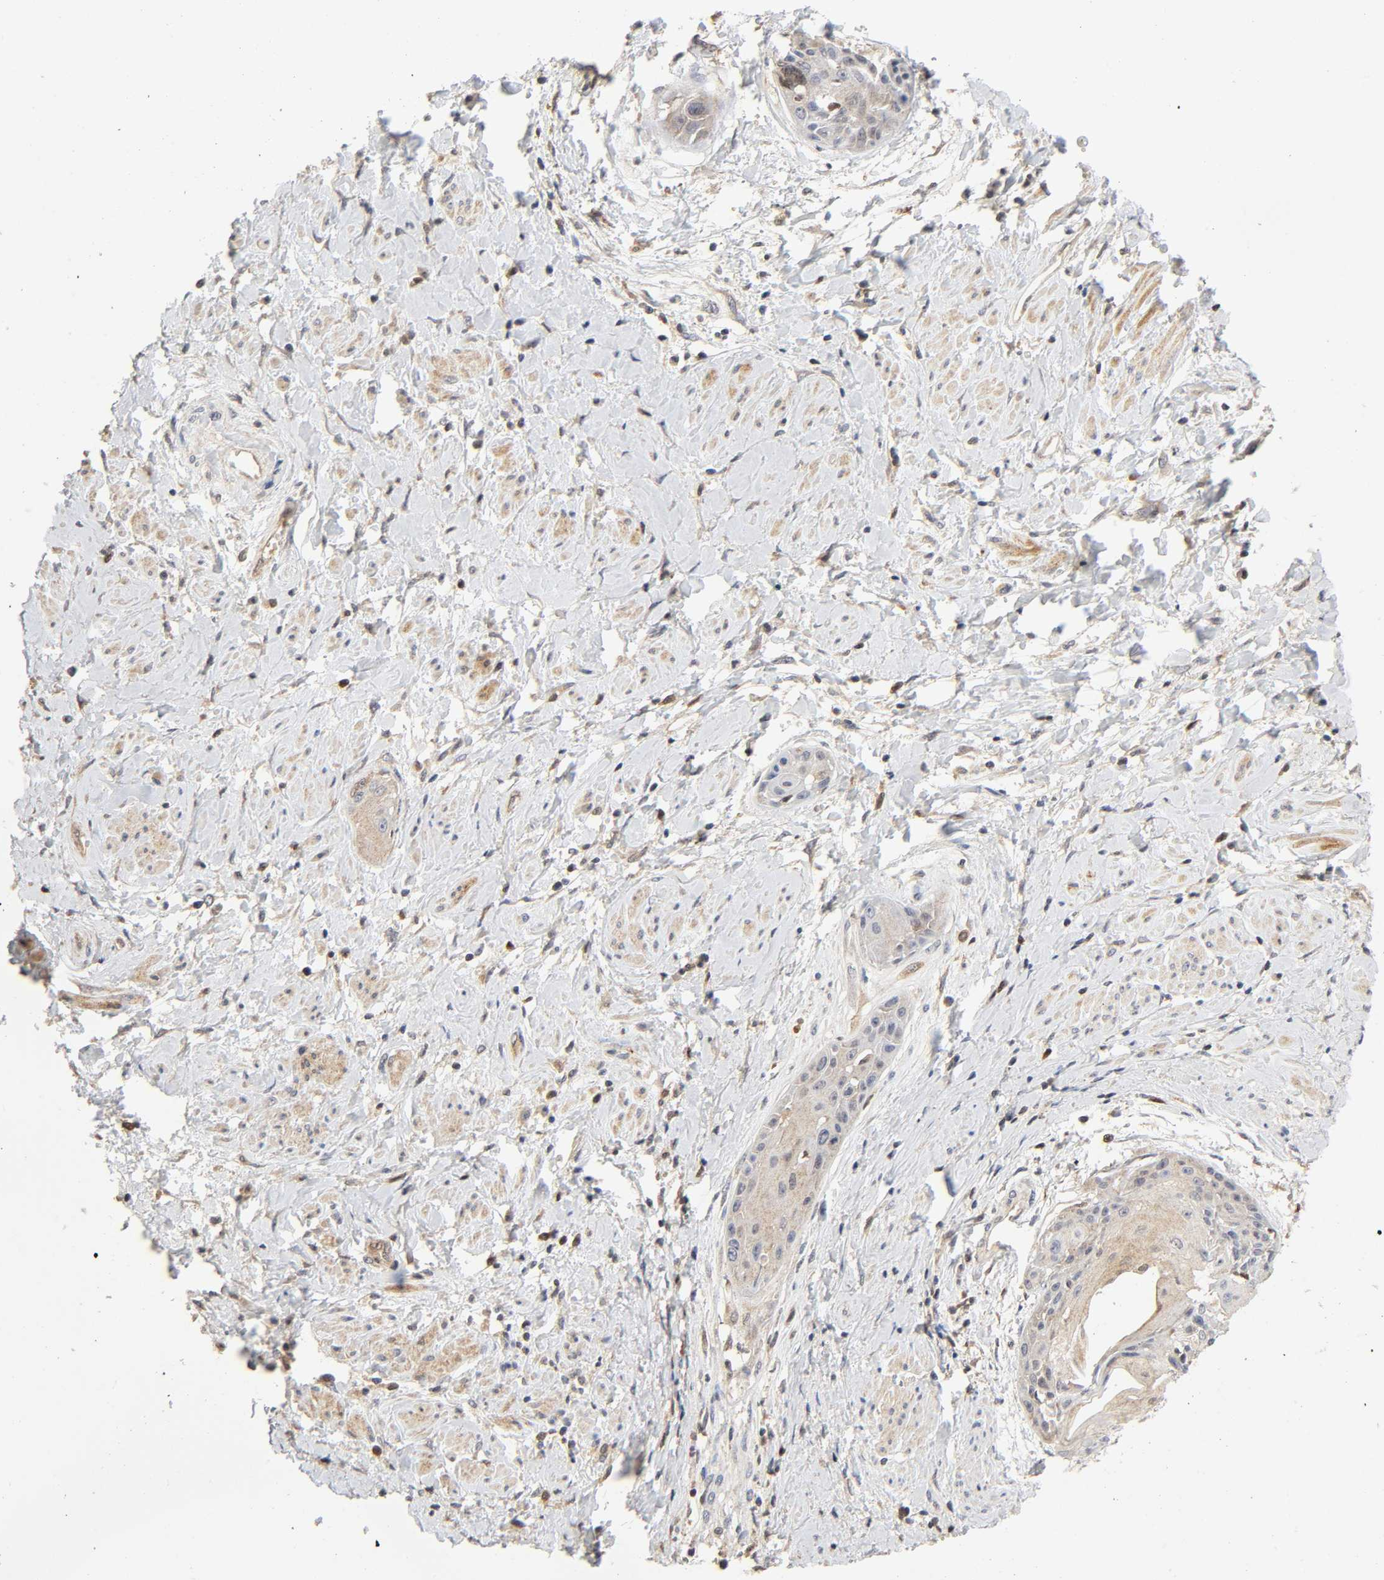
{"staining": {"intensity": "weak", "quantity": ">75%", "location": "cytoplasmic/membranous"}, "tissue": "cervical cancer", "cell_type": "Tumor cells", "image_type": "cancer", "snomed": [{"axis": "morphology", "description": "Squamous cell carcinoma, NOS"}, {"axis": "topography", "description": "Cervix"}], "caption": "Cervical squamous cell carcinoma stained with a protein marker exhibits weak staining in tumor cells.", "gene": "CASP9", "patient": {"sex": "female", "age": 57}}